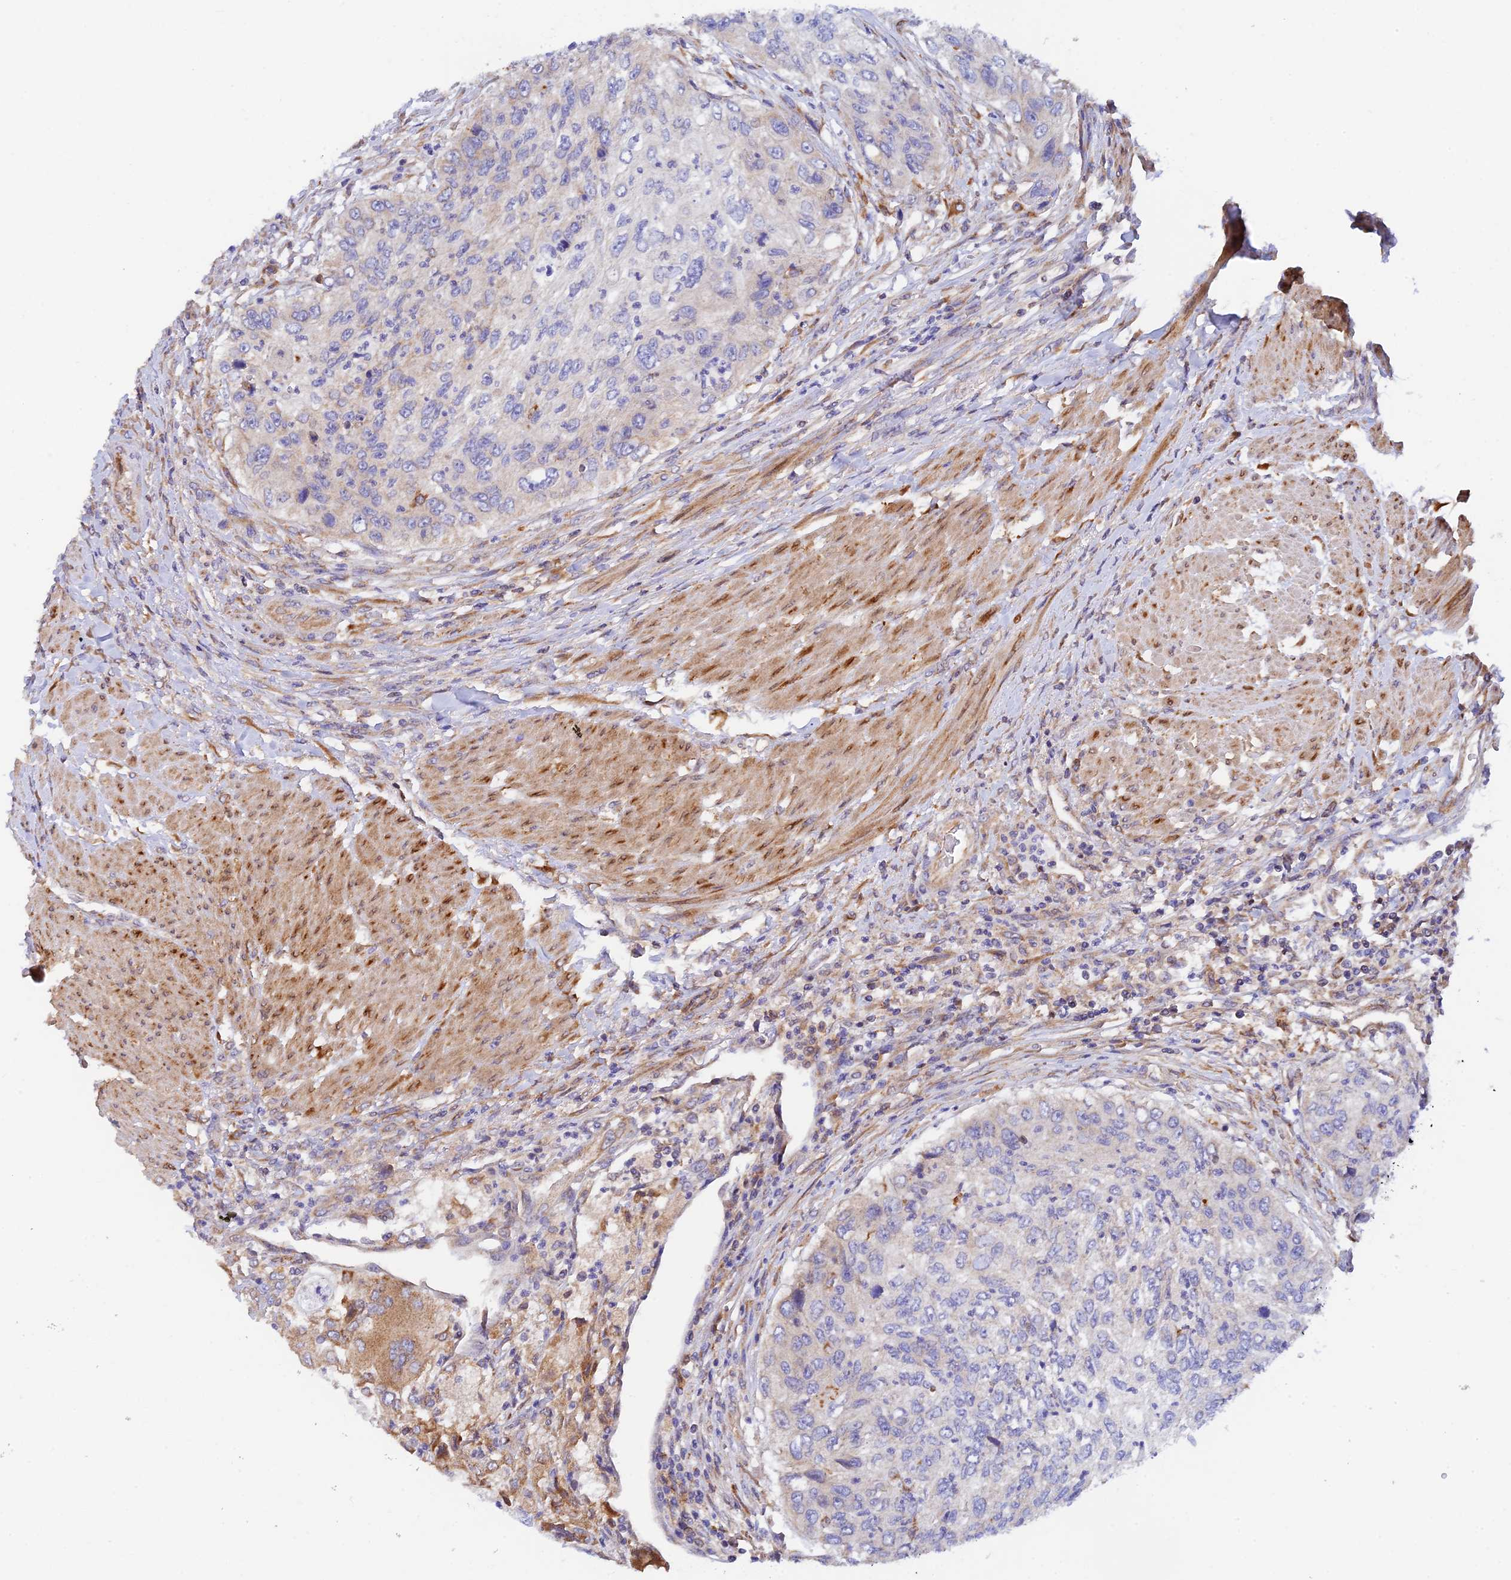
{"staining": {"intensity": "negative", "quantity": "none", "location": "none"}, "tissue": "urothelial cancer", "cell_type": "Tumor cells", "image_type": "cancer", "snomed": [{"axis": "morphology", "description": "Urothelial carcinoma, High grade"}, {"axis": "topography", "description": "Urinary bladder"}], "caption": "Image shows no significant protein expression in tumor cells of urothelial cancer. (DAB immunohistochemistry (IHC) visualized using brightfield microscopy, high magnification).", "gene": "RANBP6", "patient": {"sex": "female", "age": 60}}